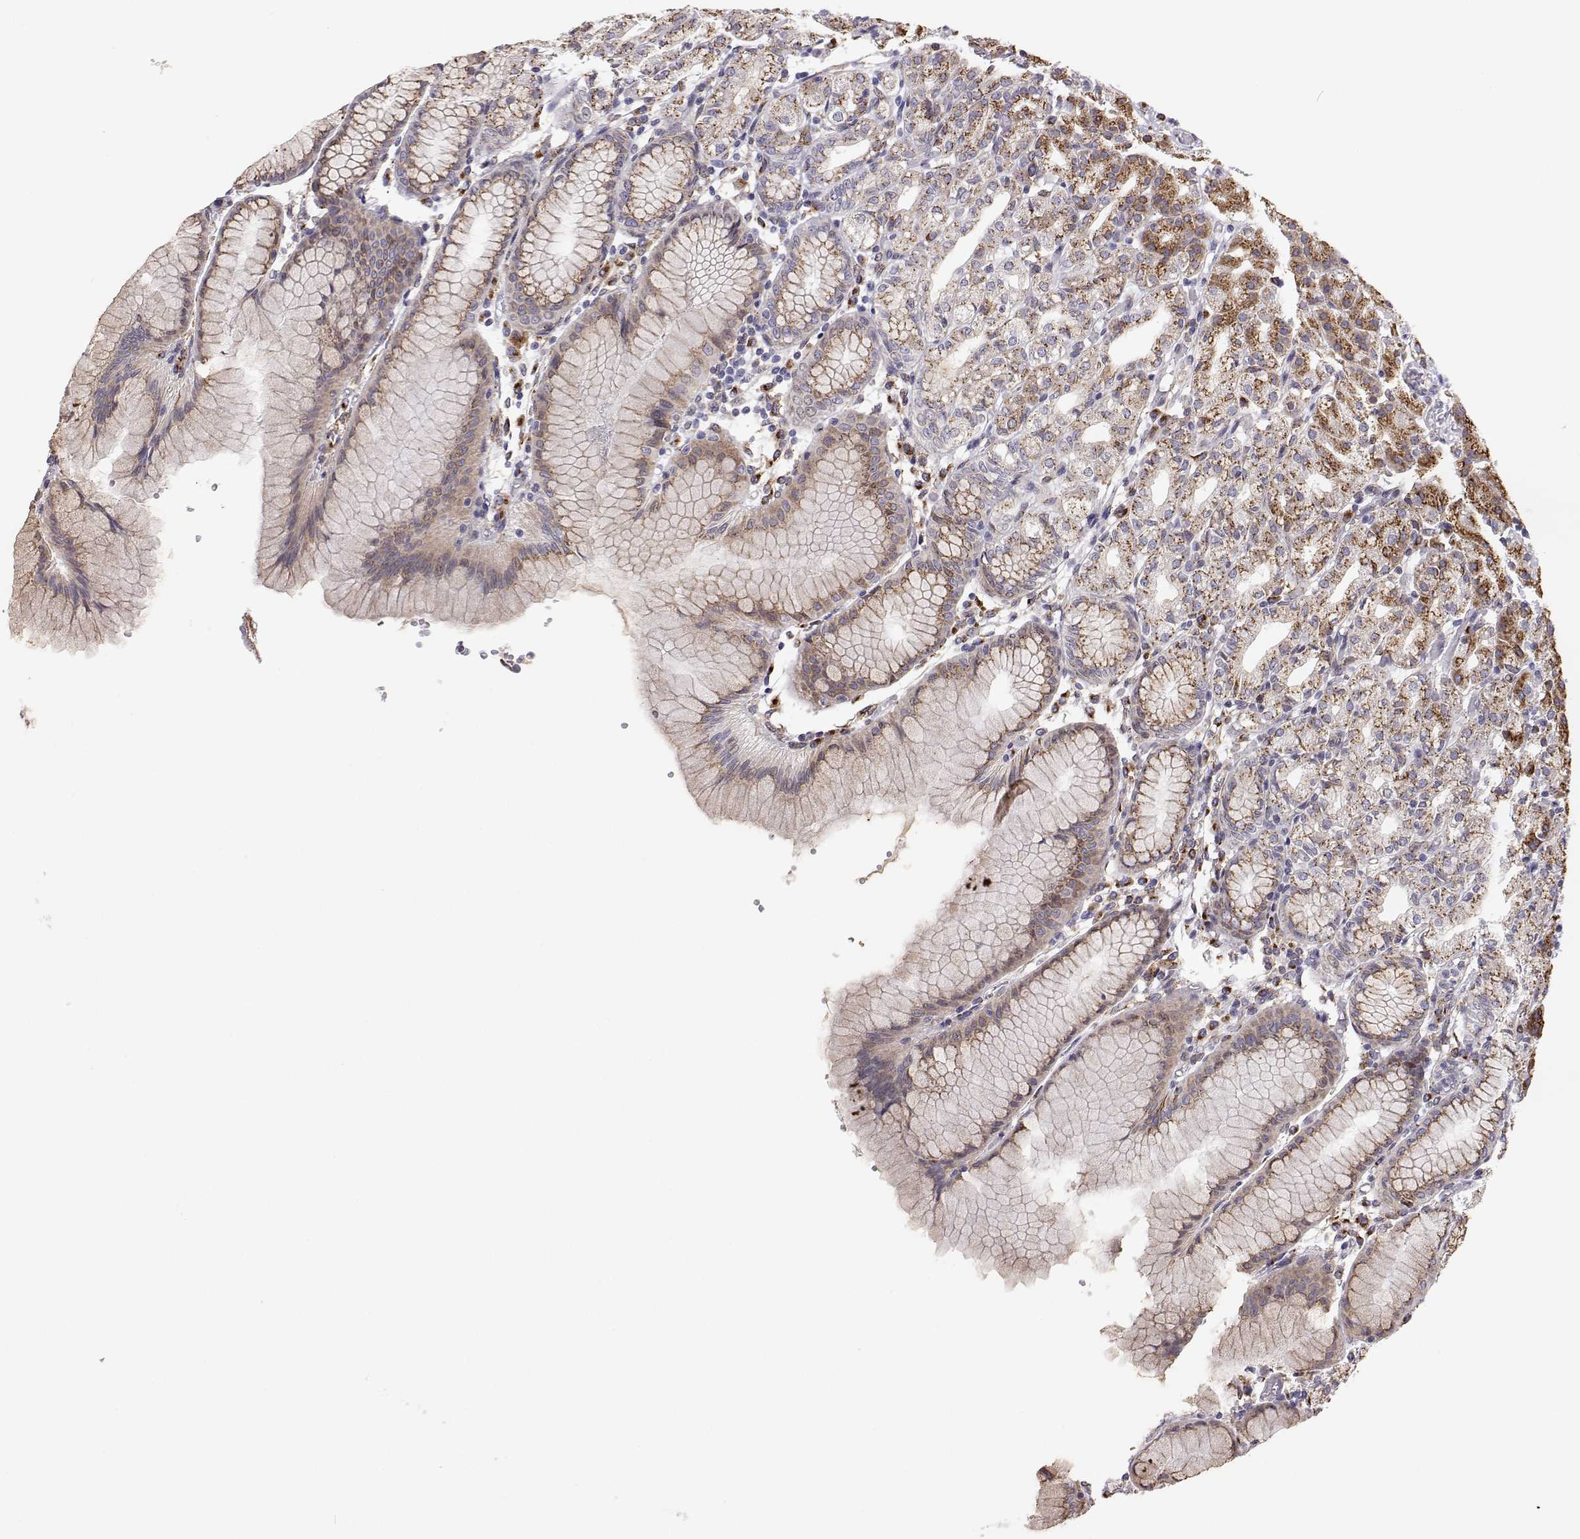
{"staining": {"intensity": "moderate", "quantity": "25%-75%", "location": "cytoplasmic/membranous"}, "tissue": "stomach", "cell_type": "Glandular cells", "image_type": "normal", "snomed": [{"axis": "morphology", "description": "Normal tissue, NOS"}, {"axis": "topography", "description": "Stomach"}], "caption": "Protein expression by immunohistochemistry (IHC) exhibits moderate cytoplasmic/membranous staining in about 25%-75% of glandular cells in unremarkable stomach.", "gene": "STARD13", "patient": {"sex": "female", "age": 57}}